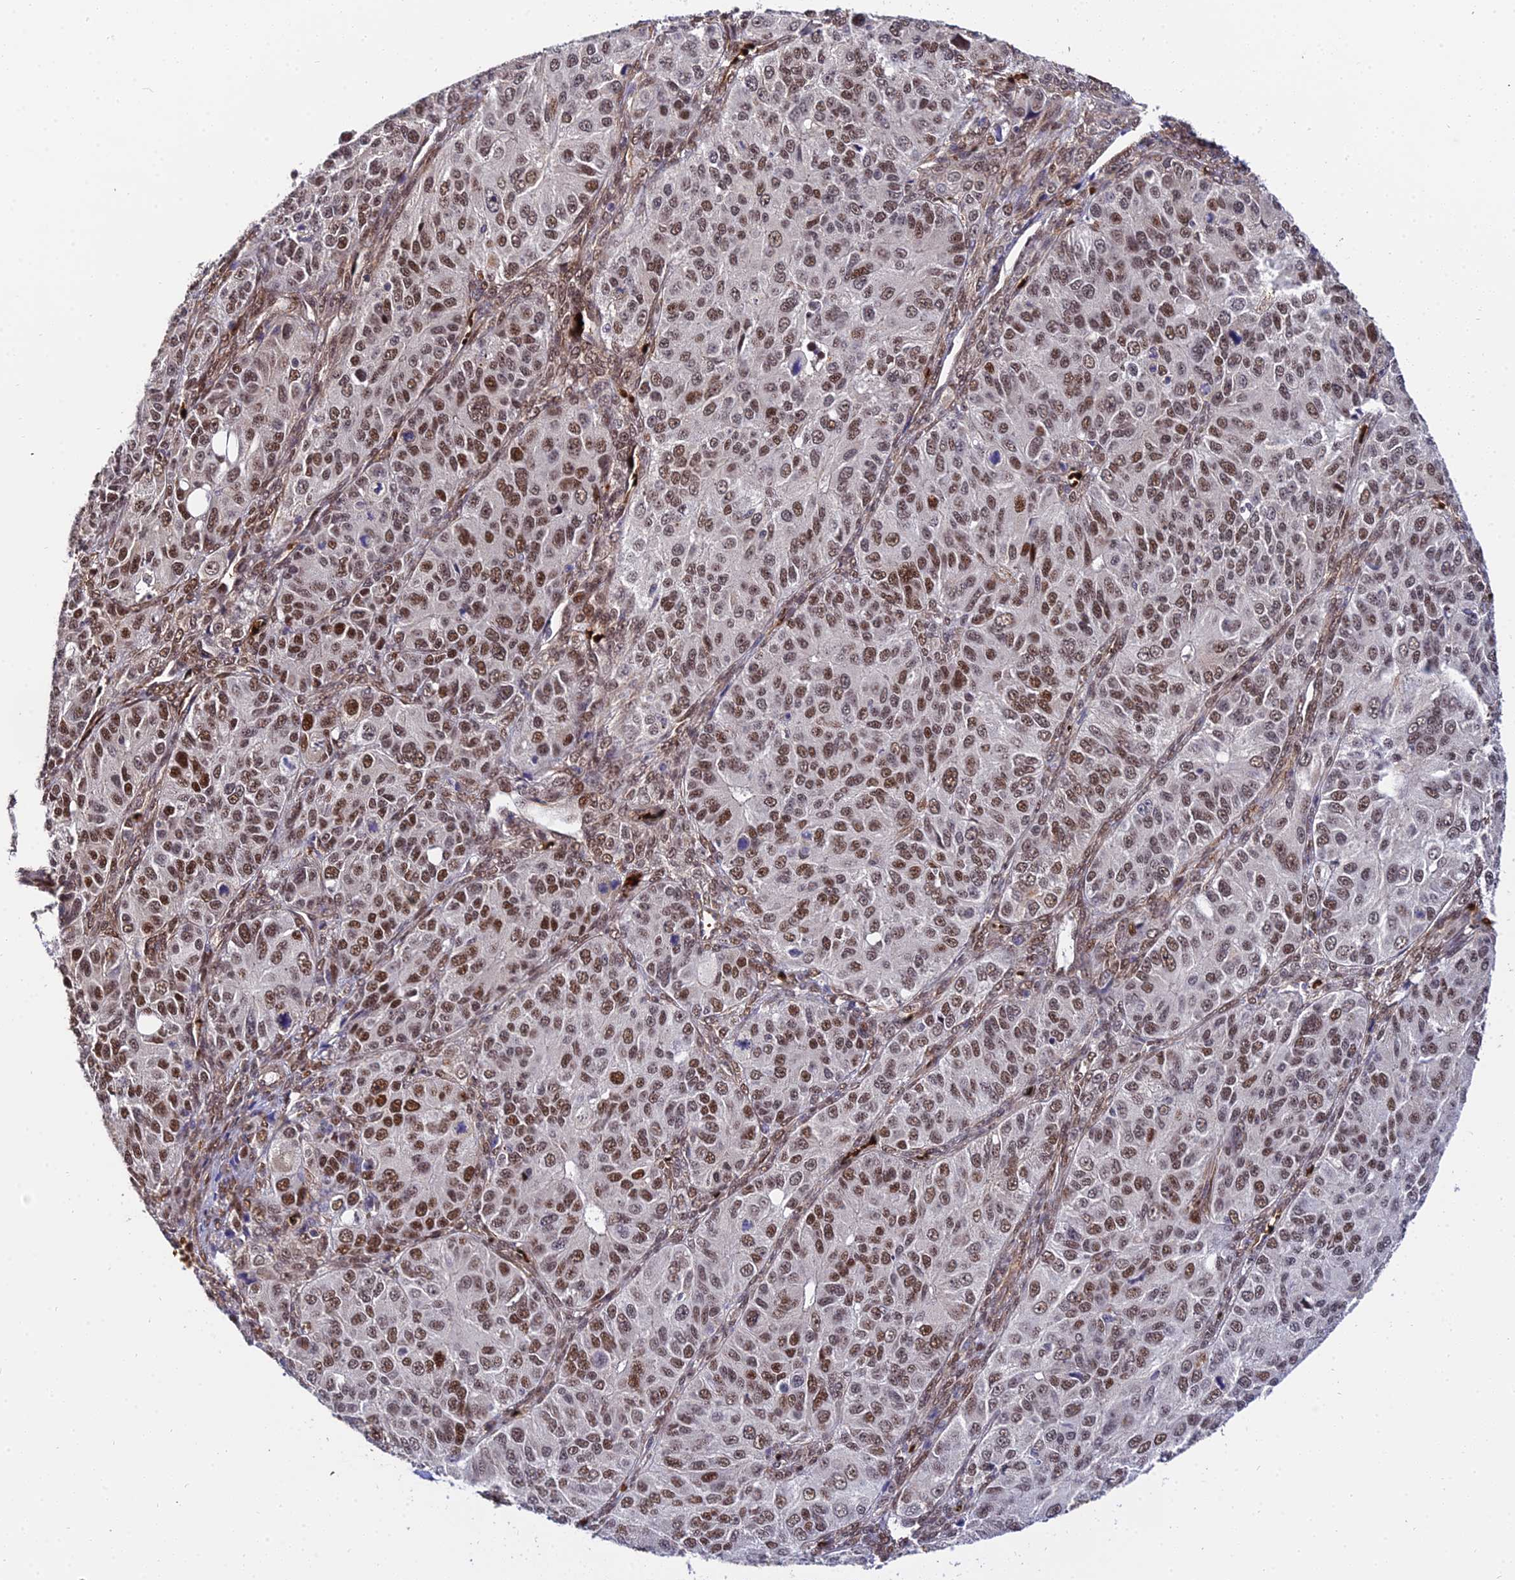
{"staining": {"intensity": "moderate", "quantity": ">75%", "location": "nuclear"}, "tissue": "ovarian cancer", "cell_type": "Tumor cells", "image_type": "cancer", "snomed": [{"axis": "morphology", "description": "Carcinoma, endometroid"}, {"axis": "topography", "description": "Ovary"}], "caption": "Immunohistochemical staining of human ovarian cancer (endometroid carcinoma) exhibits moderate nuclear protein staining in about >75% of tumor cells.", "gene": "BCL9", "patient": {"sex": "female", "age": 51}}